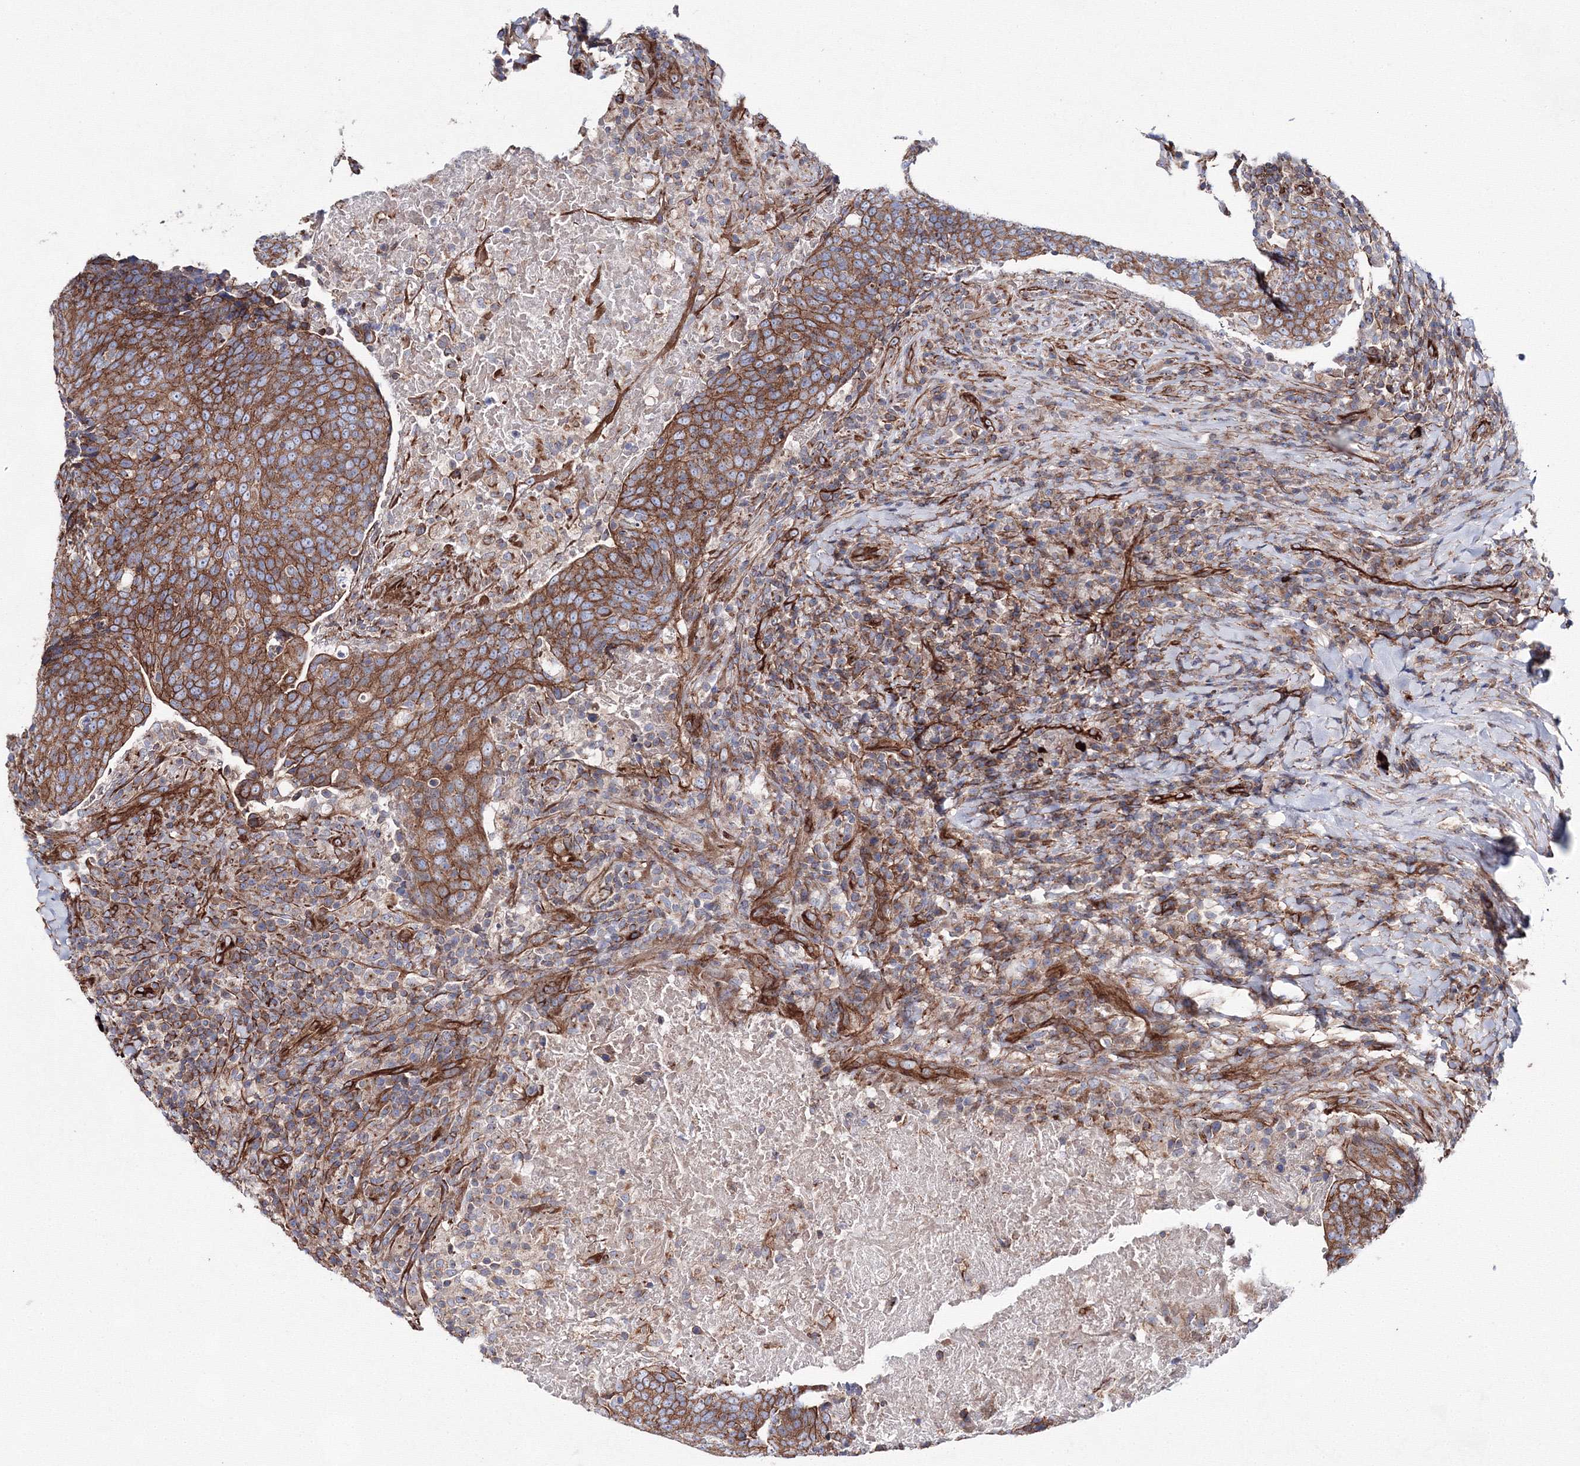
{"staining": {"intensity": "moderate", "quantity": ">75%", "location": "cytoplasmic/membranous"}, "tissue": "head and neck cancer", "cell_type": "Tumor cells", "image_type": "cancer", "snomed": [{"axis": "morphology", "description": "Squamous cell carcinoma, NOS"}, {"axis": "morphology", "description": "Squamous cell carcinoma, metastatic, NOS"}, {"axis": "topography", "description": "Lymph node"}, {"axis": "topography", "description": "Head-Neck"}], "caption": "Protein expression analysis of human head and neck squamous cell carcinoma reveals moderate cytoplasmic/membranous staining in approximately >75% of tumor cells. (DAB (3,3'-diaminobenzidine) = brown stain, brightfield microscopy at high magnification).", "gene": "ANKRD37", "patient": {"sex": "male", "age": 62}}